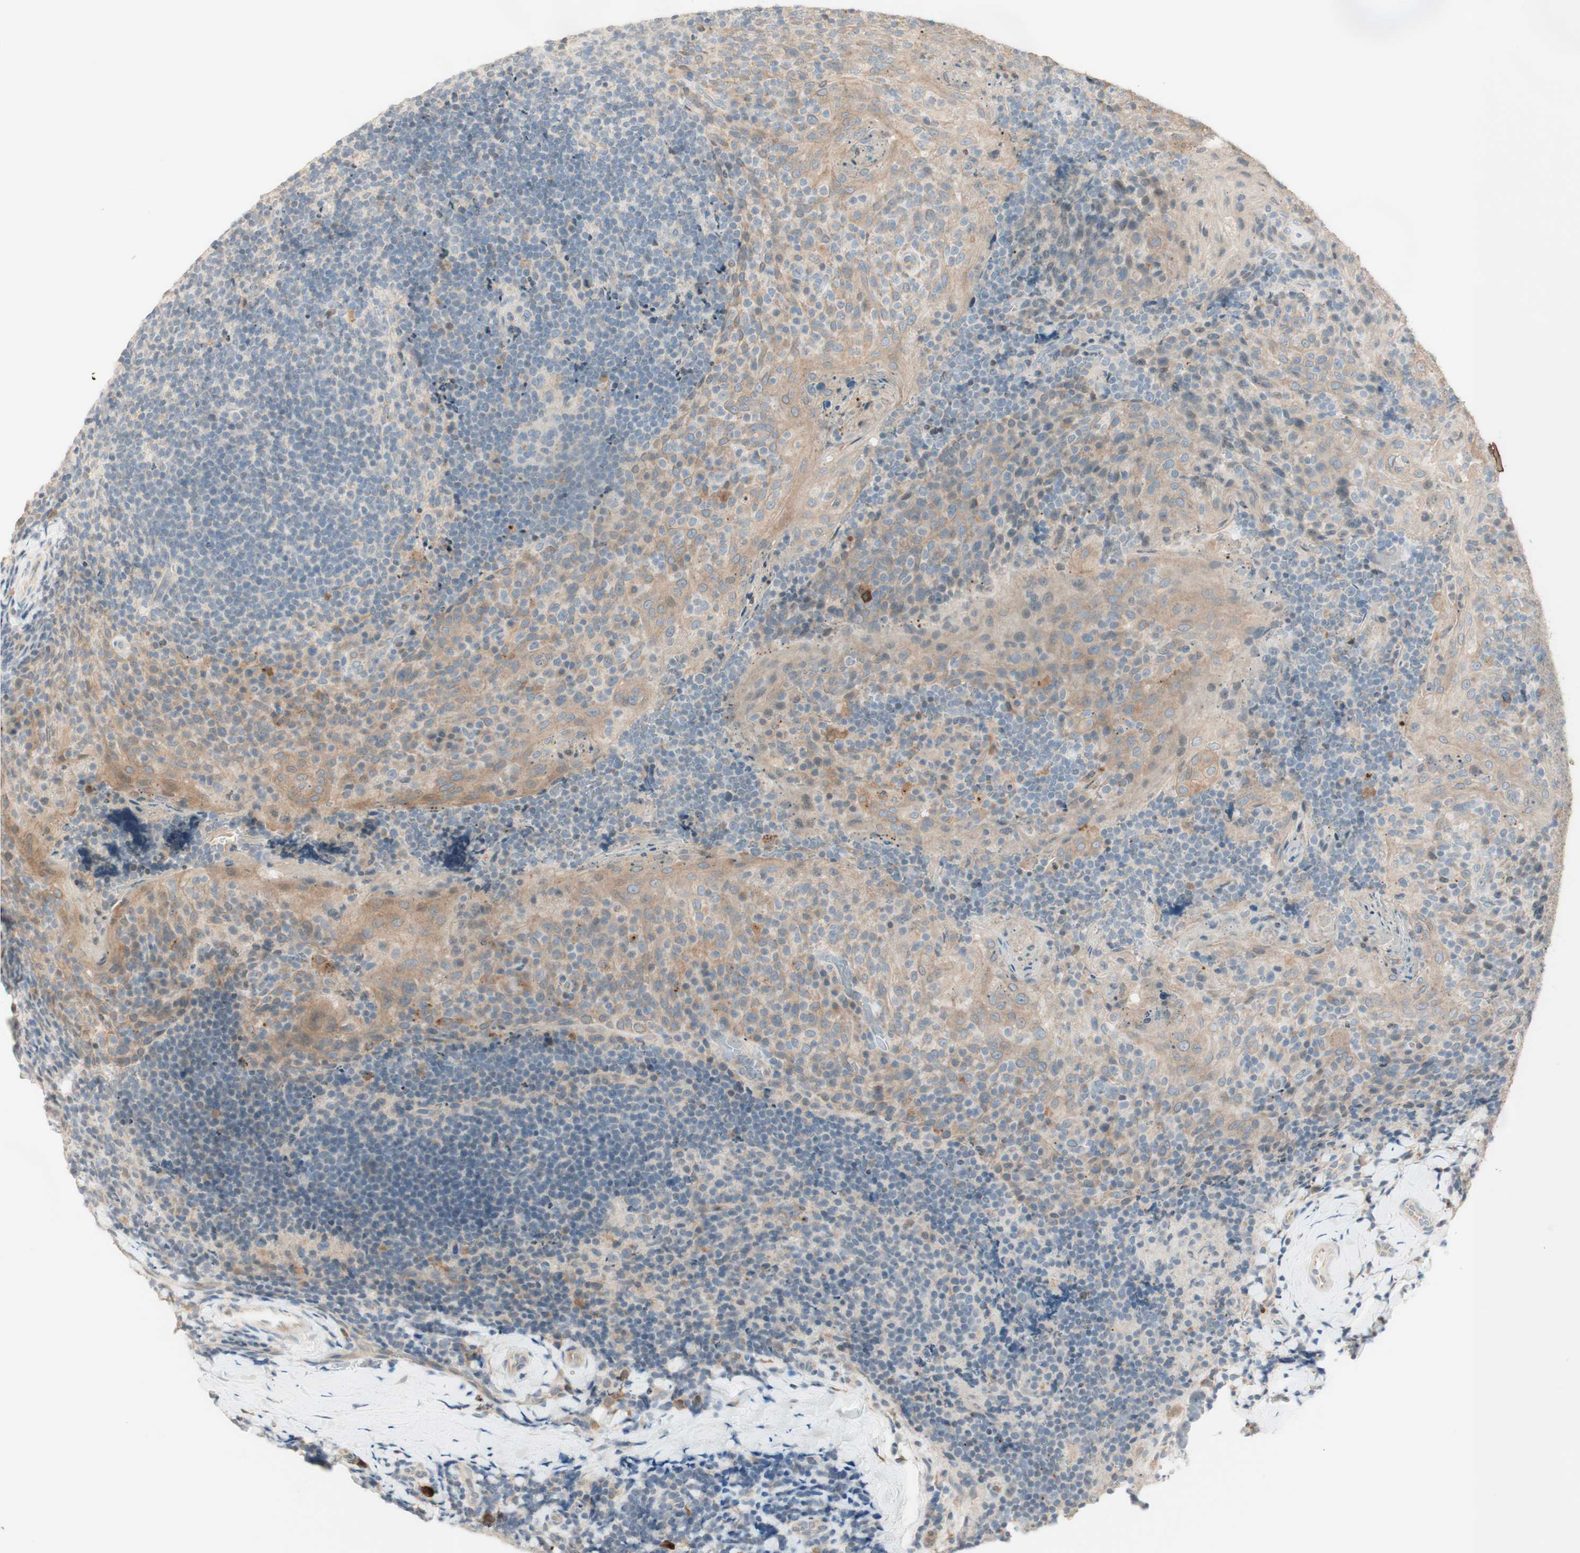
{"staining": {"intensity": "moderate", "quantity": "<25%", "location": "cytoplasmic/membranous"}, "tissue": "tonsil", "cell_type": "Germinal center cells", "image_type": "normal", "snomed": [{"axis": "morphology", "description": "Normal tissue, NOS"}, {"axis": "topography", "description": "Tonsil"}], "caption": "Protein expression by immunohistochemistry (IHC) shows moderate cytoplasmic/membranous positivity in about <25% of germinal center cells in normal tonsil. (Brightfield microscopy of DAB IHC at high magnification).", "gene": "CLCN2", "patient": {"sex": "male", "age": 17}}